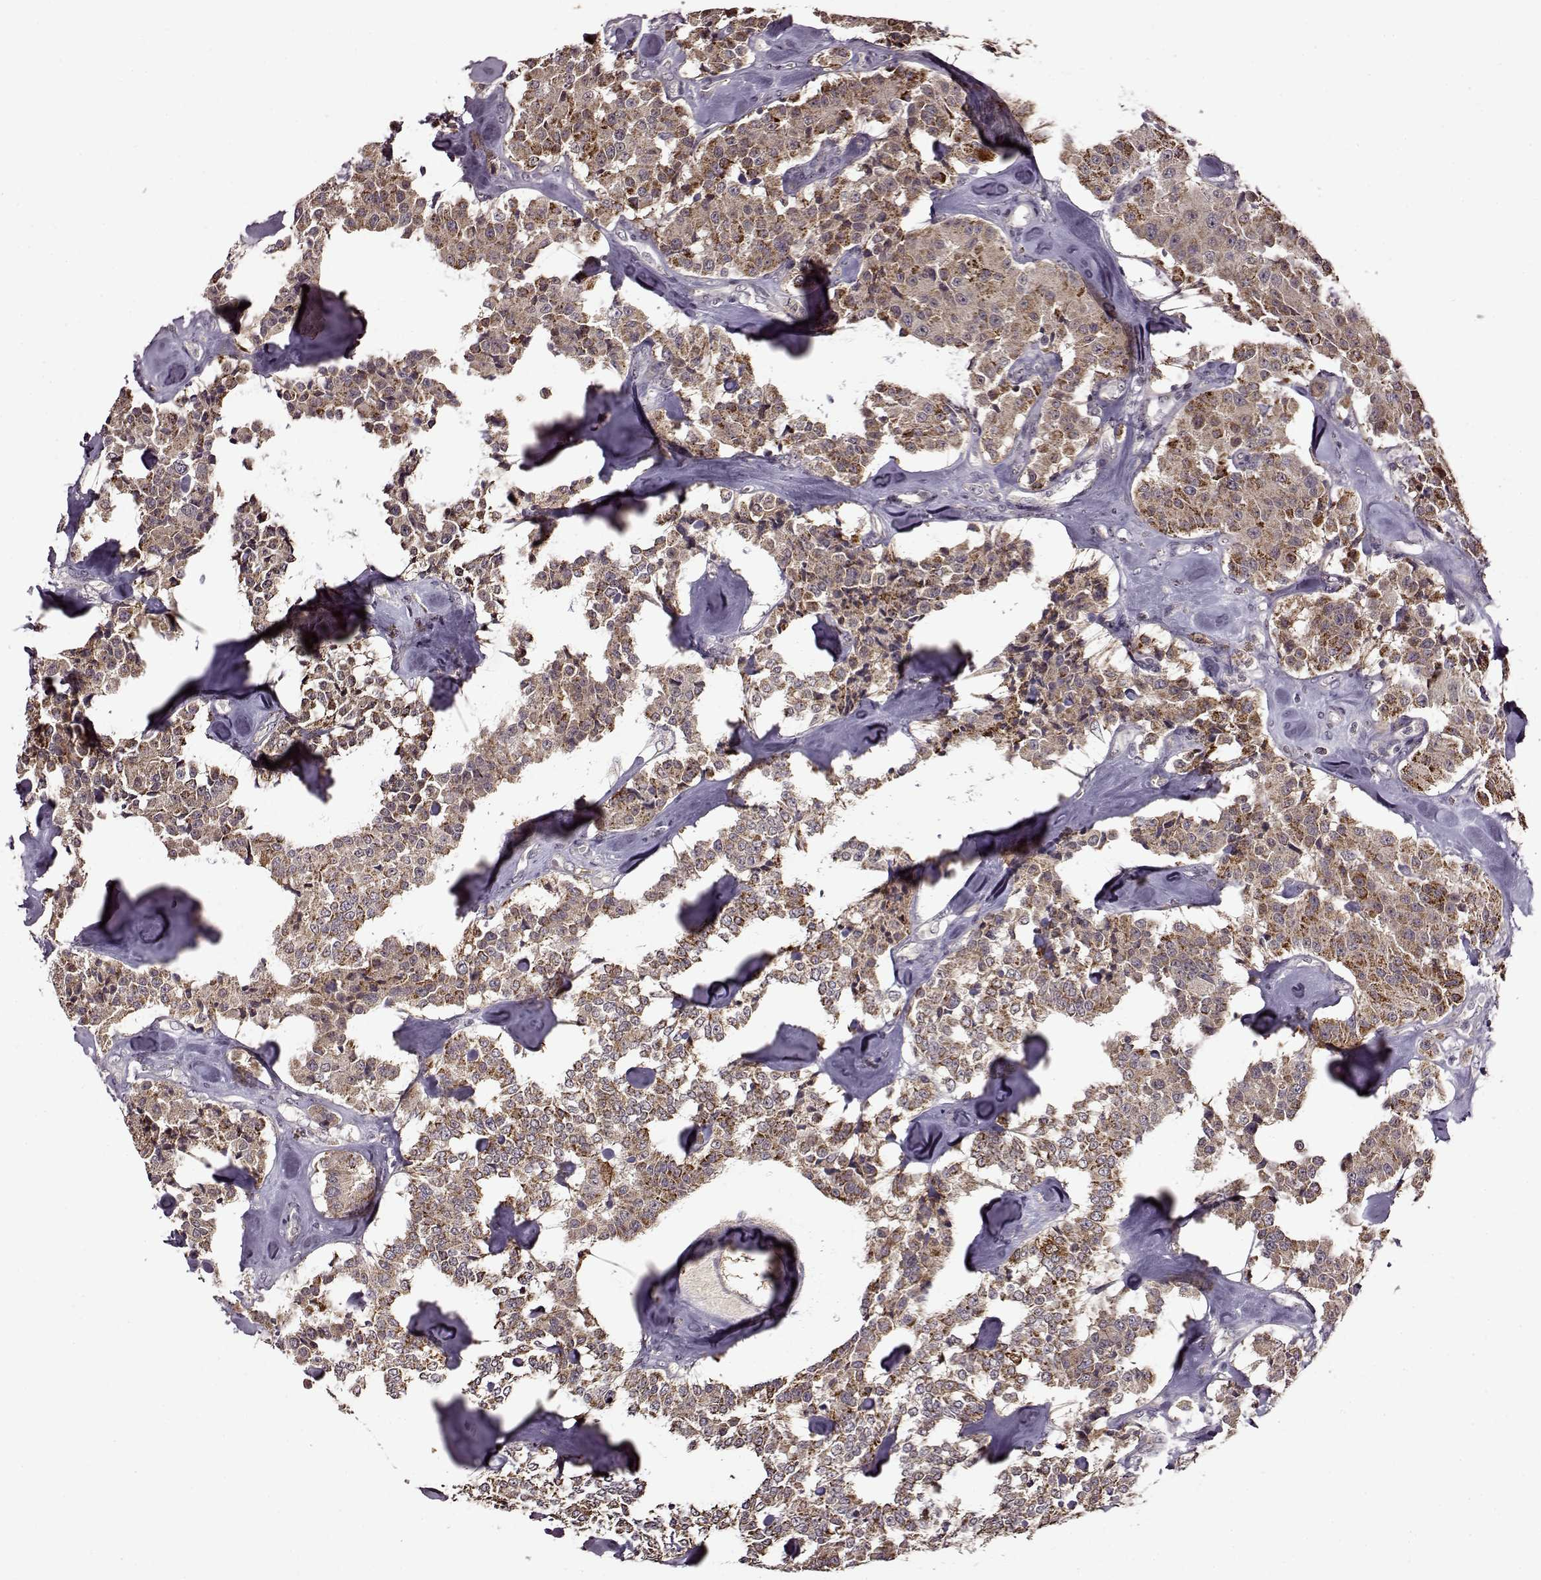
{"staining": {"intensity": "strong", "quantity": ">75%", "location": "cytoplasmic/membranous"}, "tissue": "carcinoid", "cell_type": "Tumor cells", "image_type": "cancer", "snomed": [{"axis": "morphology", "description": "Carcinoid, malignant, NOS"}, {"axis": "topography", "description": "Pancreas"}], "caption": "A brown stain labels strong cytoplasmic/membranous staining of a protein in carcinoid (malignant) tumor cells. (IHC, brightfield microscopy, high magnification).", "gene": "MAIP1", "patient": {"sex": "male", "age": 41}}